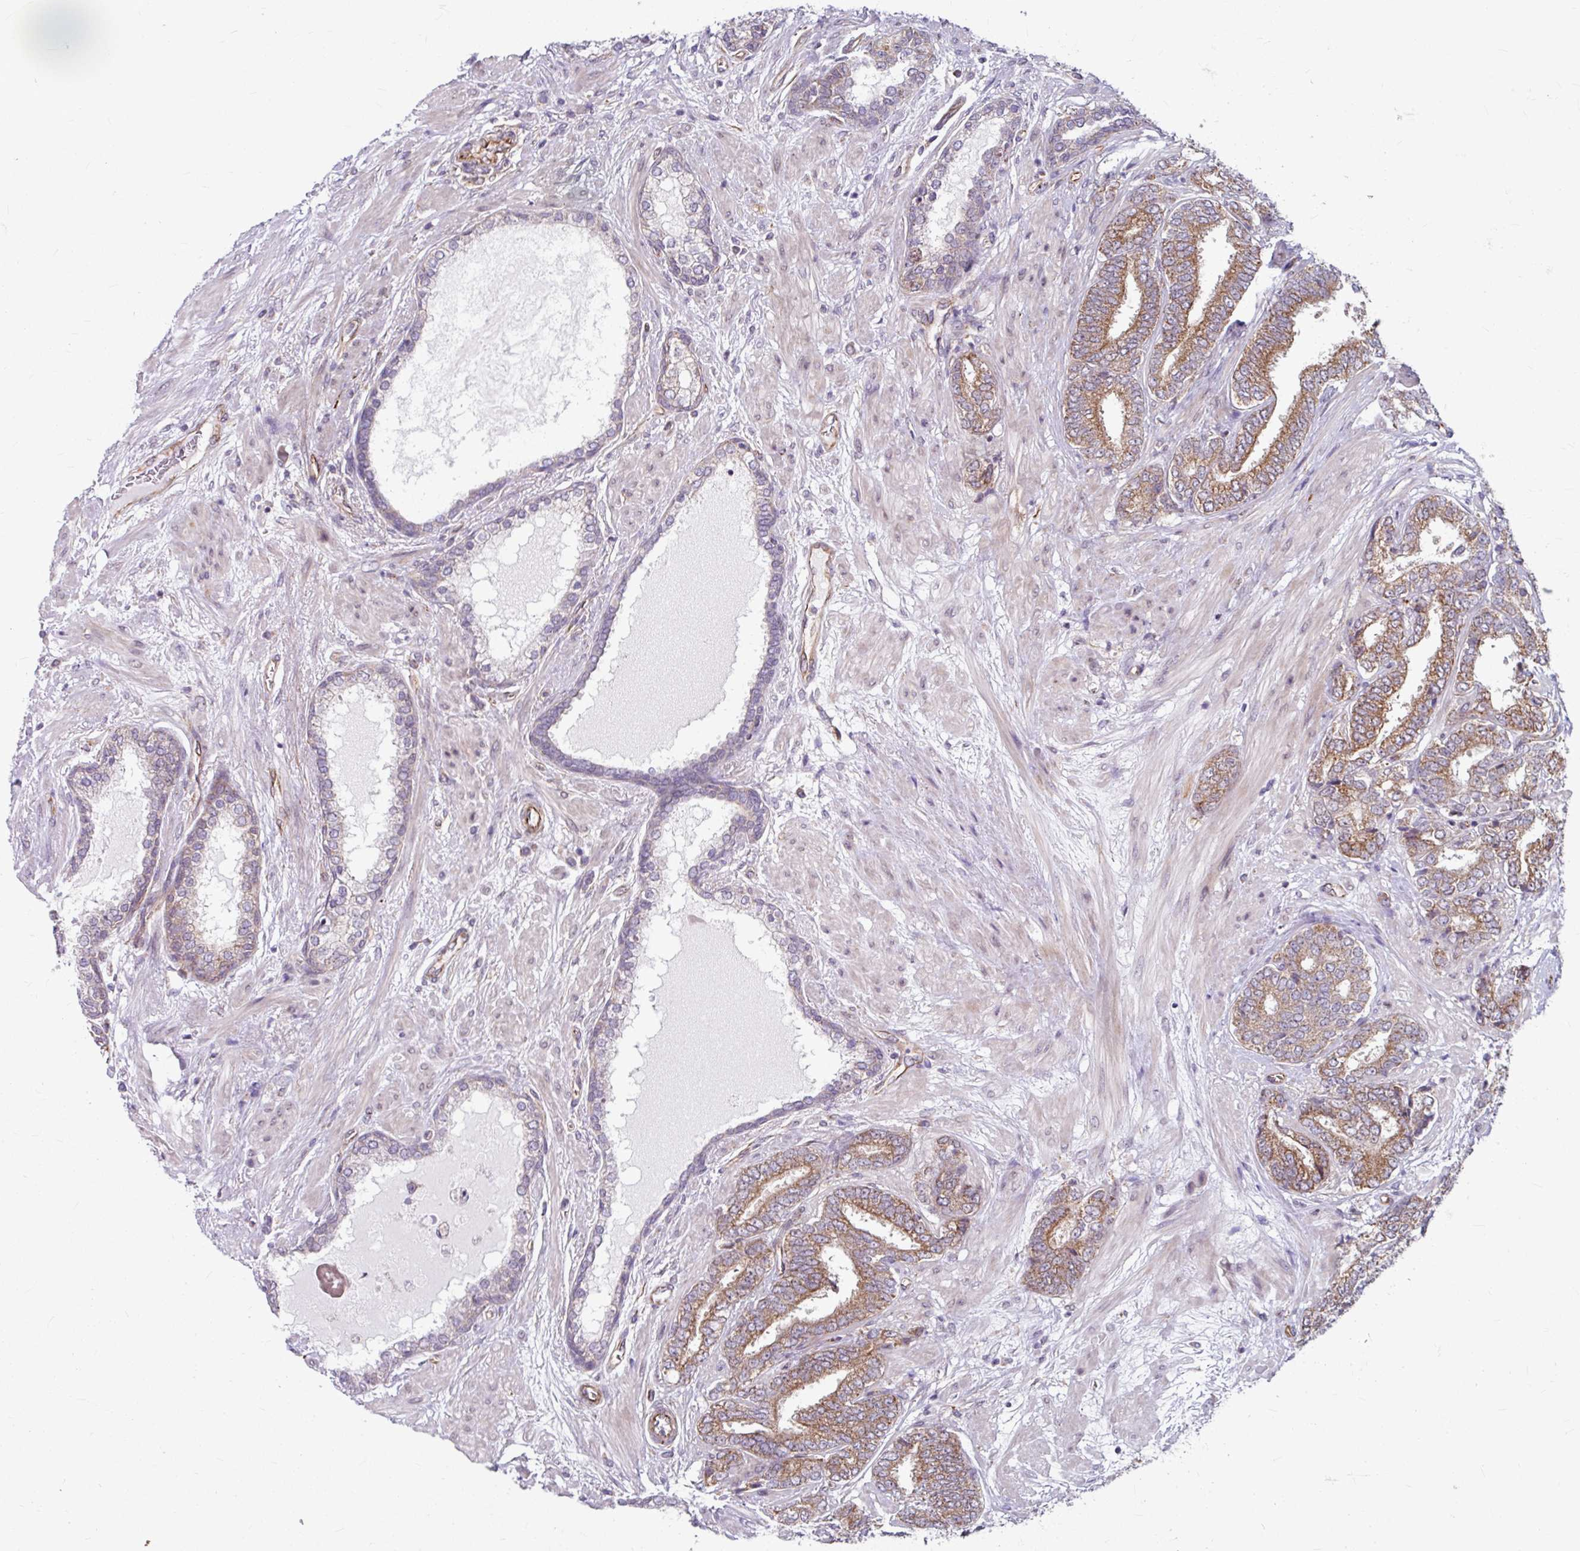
{"staining": {"intensity": "moderate", "quantity": ">75%", "location": "cytoplasmic/membranous"}, "tissue": "prostate cancer", "cell_type": "Tumor cells", "image_type": "cancer", "snomed": [{"axis": "morphology", "description": "Adenocarcinoma, High grade"}, {"axis": "topography", "description": "Prostate"}], "caption": "Moderate cytoplasmic/membranous expression is identified in approximately >75% of tumor cells in adenocarcinoma (high-grade) (prostate).", "gene": "DAAM2", "patient": {"sex": "male", "age": 72}}